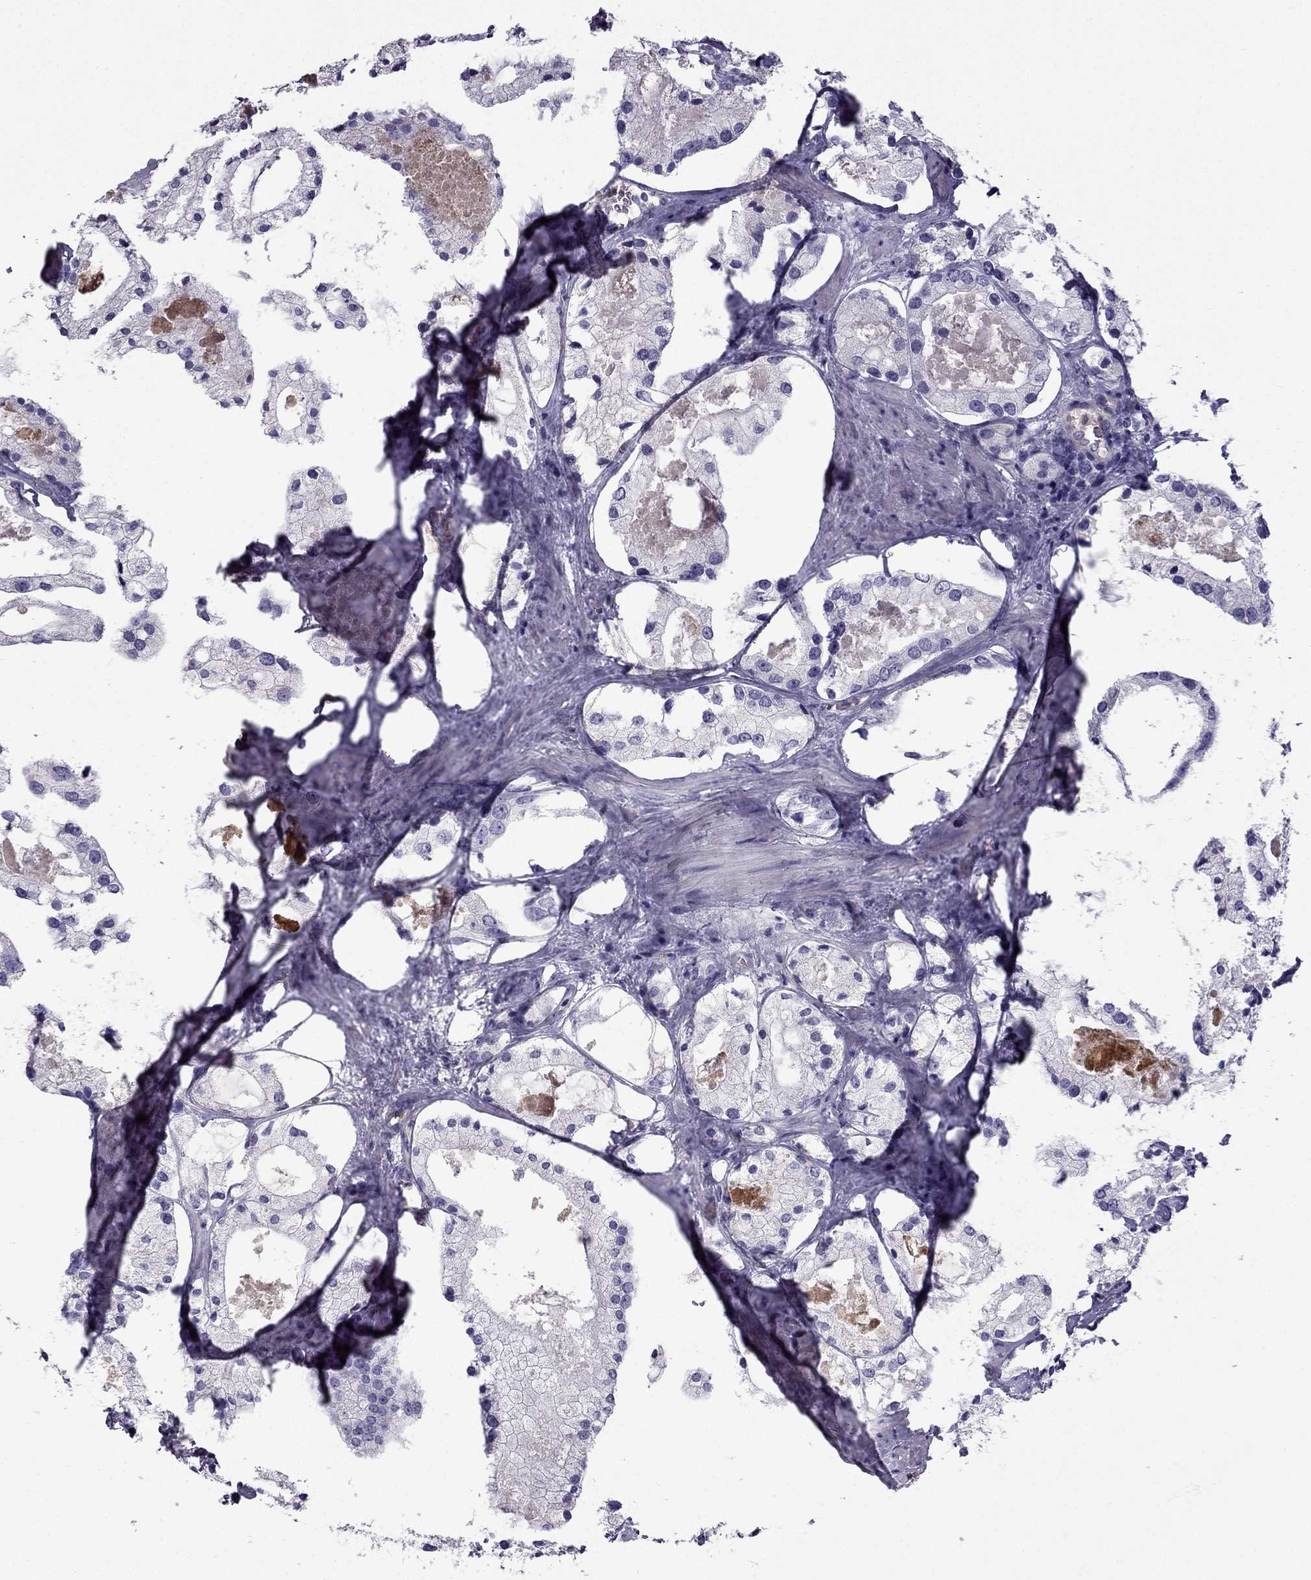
{"staining": {"intensity": "negative", "quantity": "none", "location": "none"}, "tissue": "prostate cancer", "cell_type": "Tumor cells", "image_type": "cancer", "snomed": [{"axis": "morphology", "description": "Adenocarcinoma, NOS"}, {"axis": "morphology", "description": "Adenocarcinoma, High grade"}, {"axis": "topography", "description": "Prostate"}], "caption": "IHC of human prostate adenocarcinoma (high-grade) demonstrates no expression in tumor cells.", "gene": "STOML3", "patient": {"sex": "male", "age": 64}}